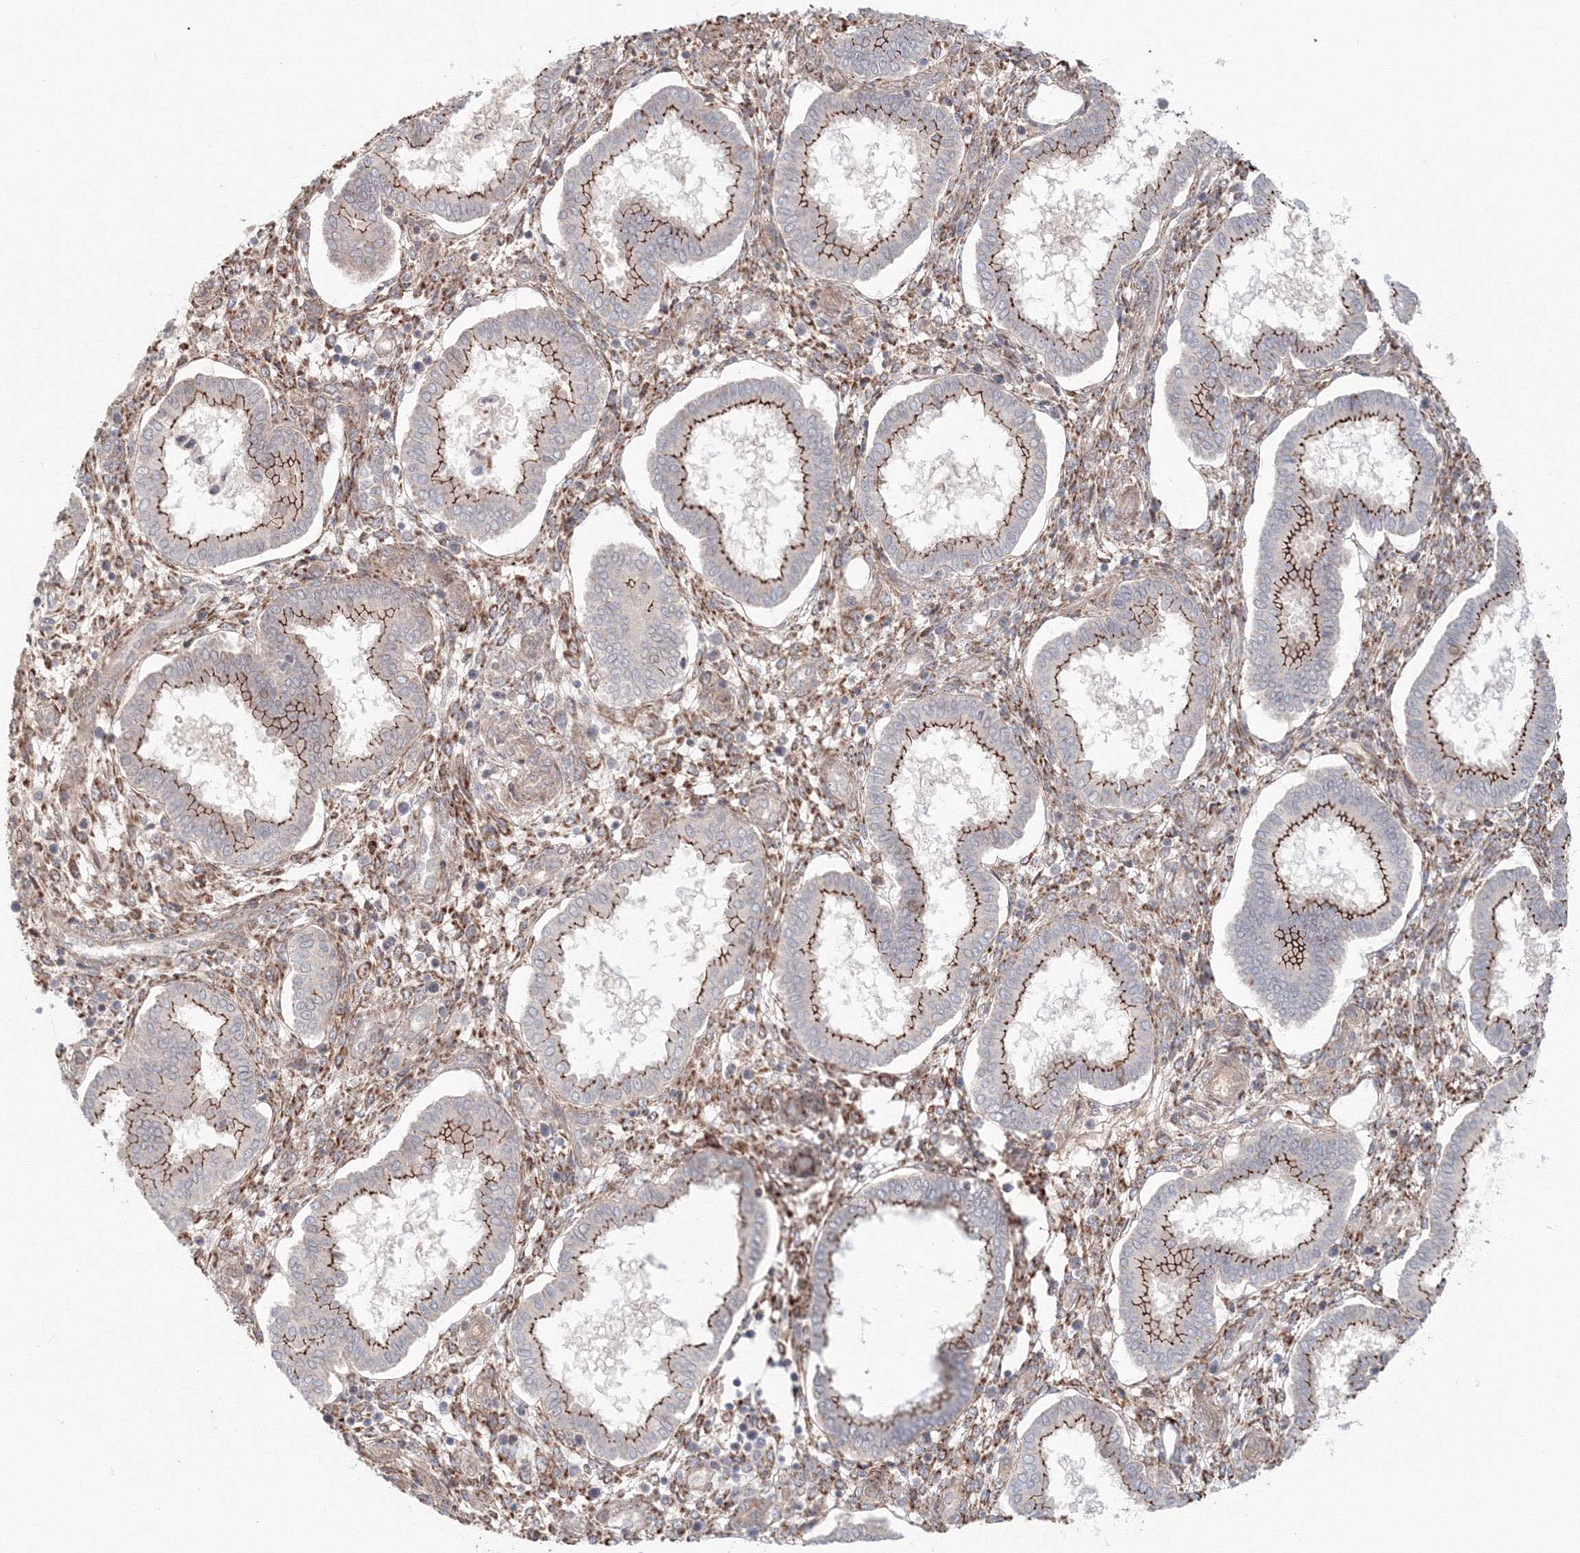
{"staining": {"intensity": "moderate", "quantity": "25%-75%", "location": "cytoplasmic/membranous,nuclear"}, "tissue": "endometrium", "cell_type": "Cells in endometrial stroma", "image_type": "normal", "snomed": [{"axis": "morphology", "description": "Normal tissue, NOS"}, {"axis": "topography", "description": "Endometrium"}], "caption": "Moderate cytoplasmic/membranous,nuclear positivity is appreciated in approximately 25%-75% of cells in endometrial stroma in unremarkable endometrium. Nuclei are stained in blue.", "gene": "SH3PXD2A", "patient": {"sex": "female", "age": 24}}